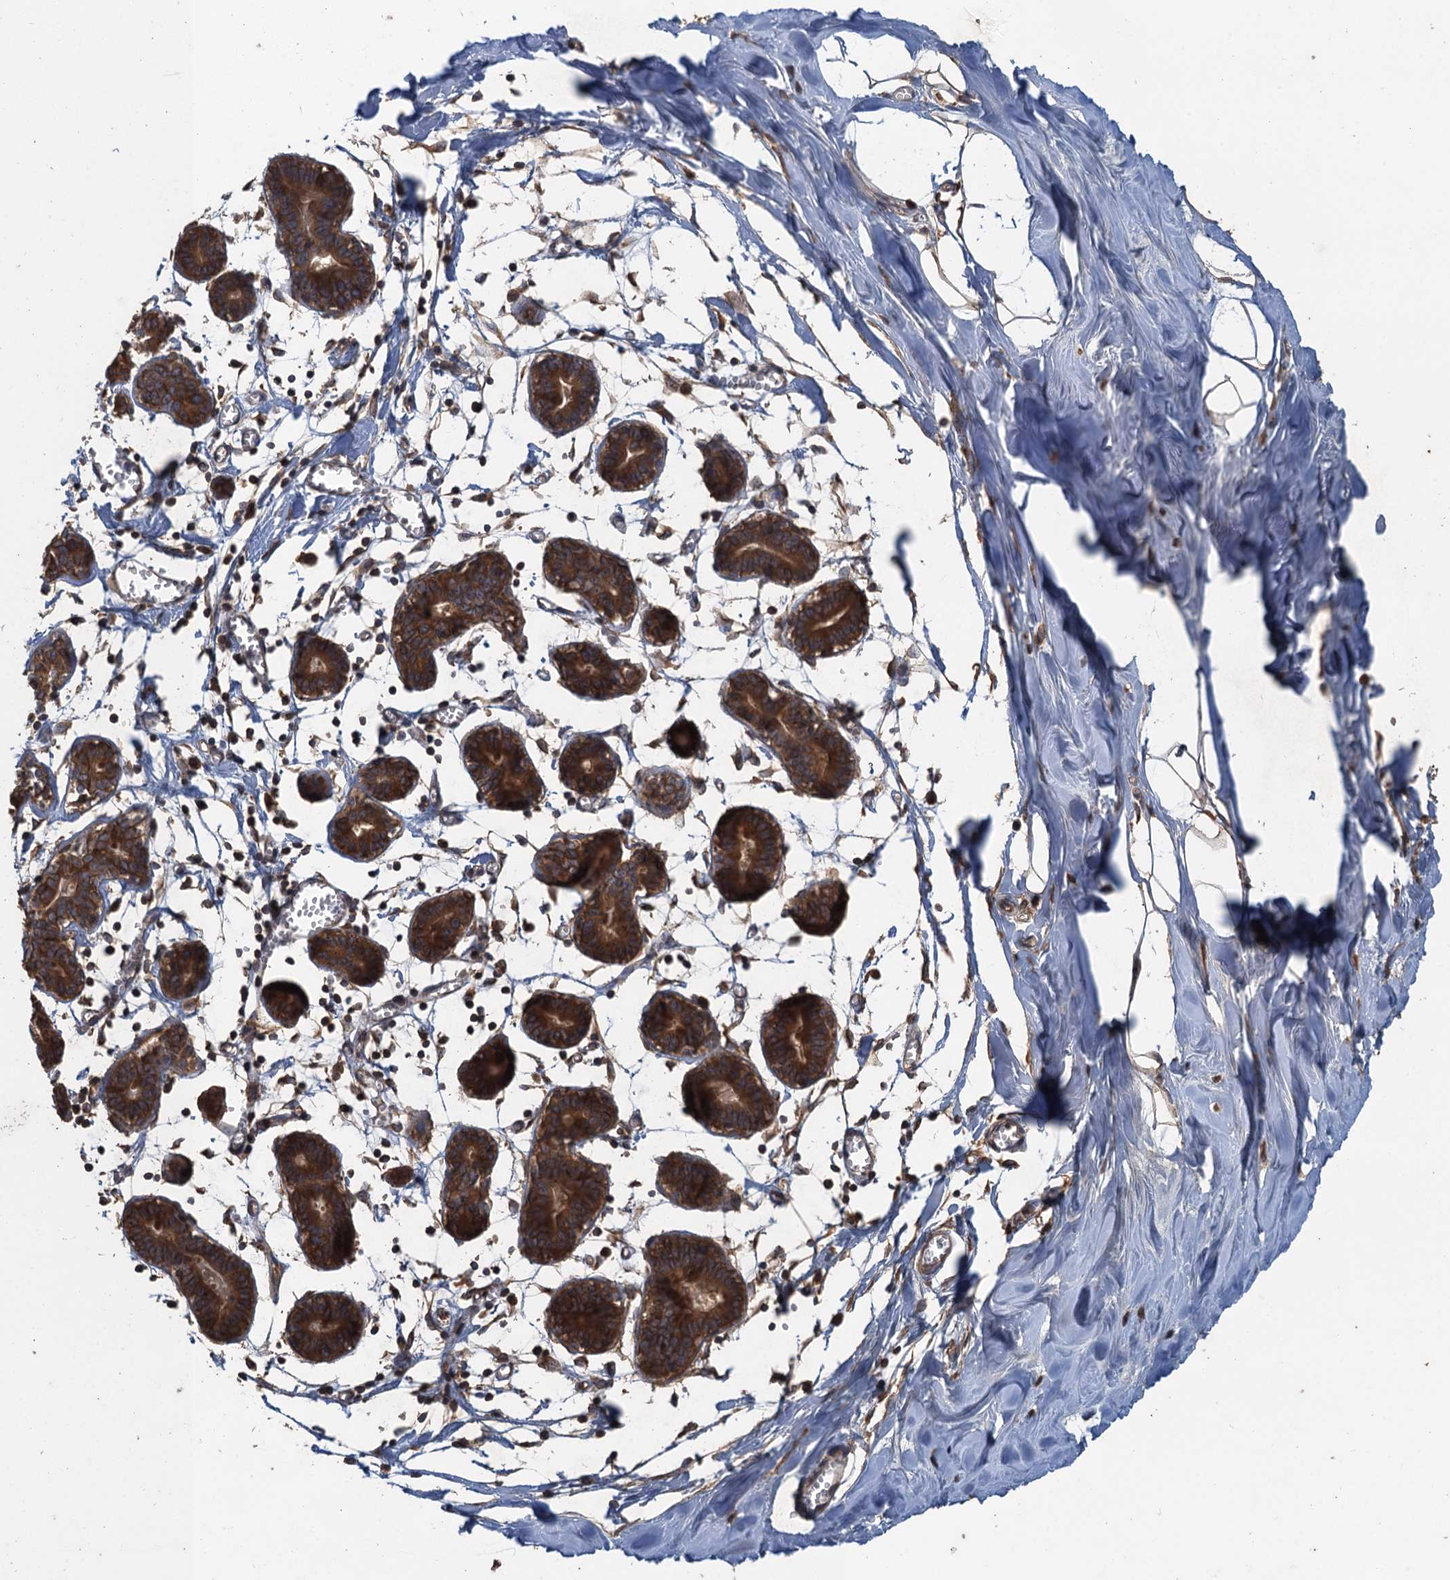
{"staining": {"intensity": "weak", "quantity": "25%-75%", "location": "cytoplasmic/membranous"}, "tissue": "breast", "cell_type": "Adipocytes", "image_type": "normal", "snomed": [{"axis": "morphology", "description": "Normal tissue, NOS"}, {"axis": "topography", "description": "Breast"}], "caption": "Breast stained for a protein (brown) reveals weak cytoplasmic/membranous positive staining in about 25%-75% of adipocytes.", "gene": "GLE1", "patient": {"sex": "female", "age": 27}}